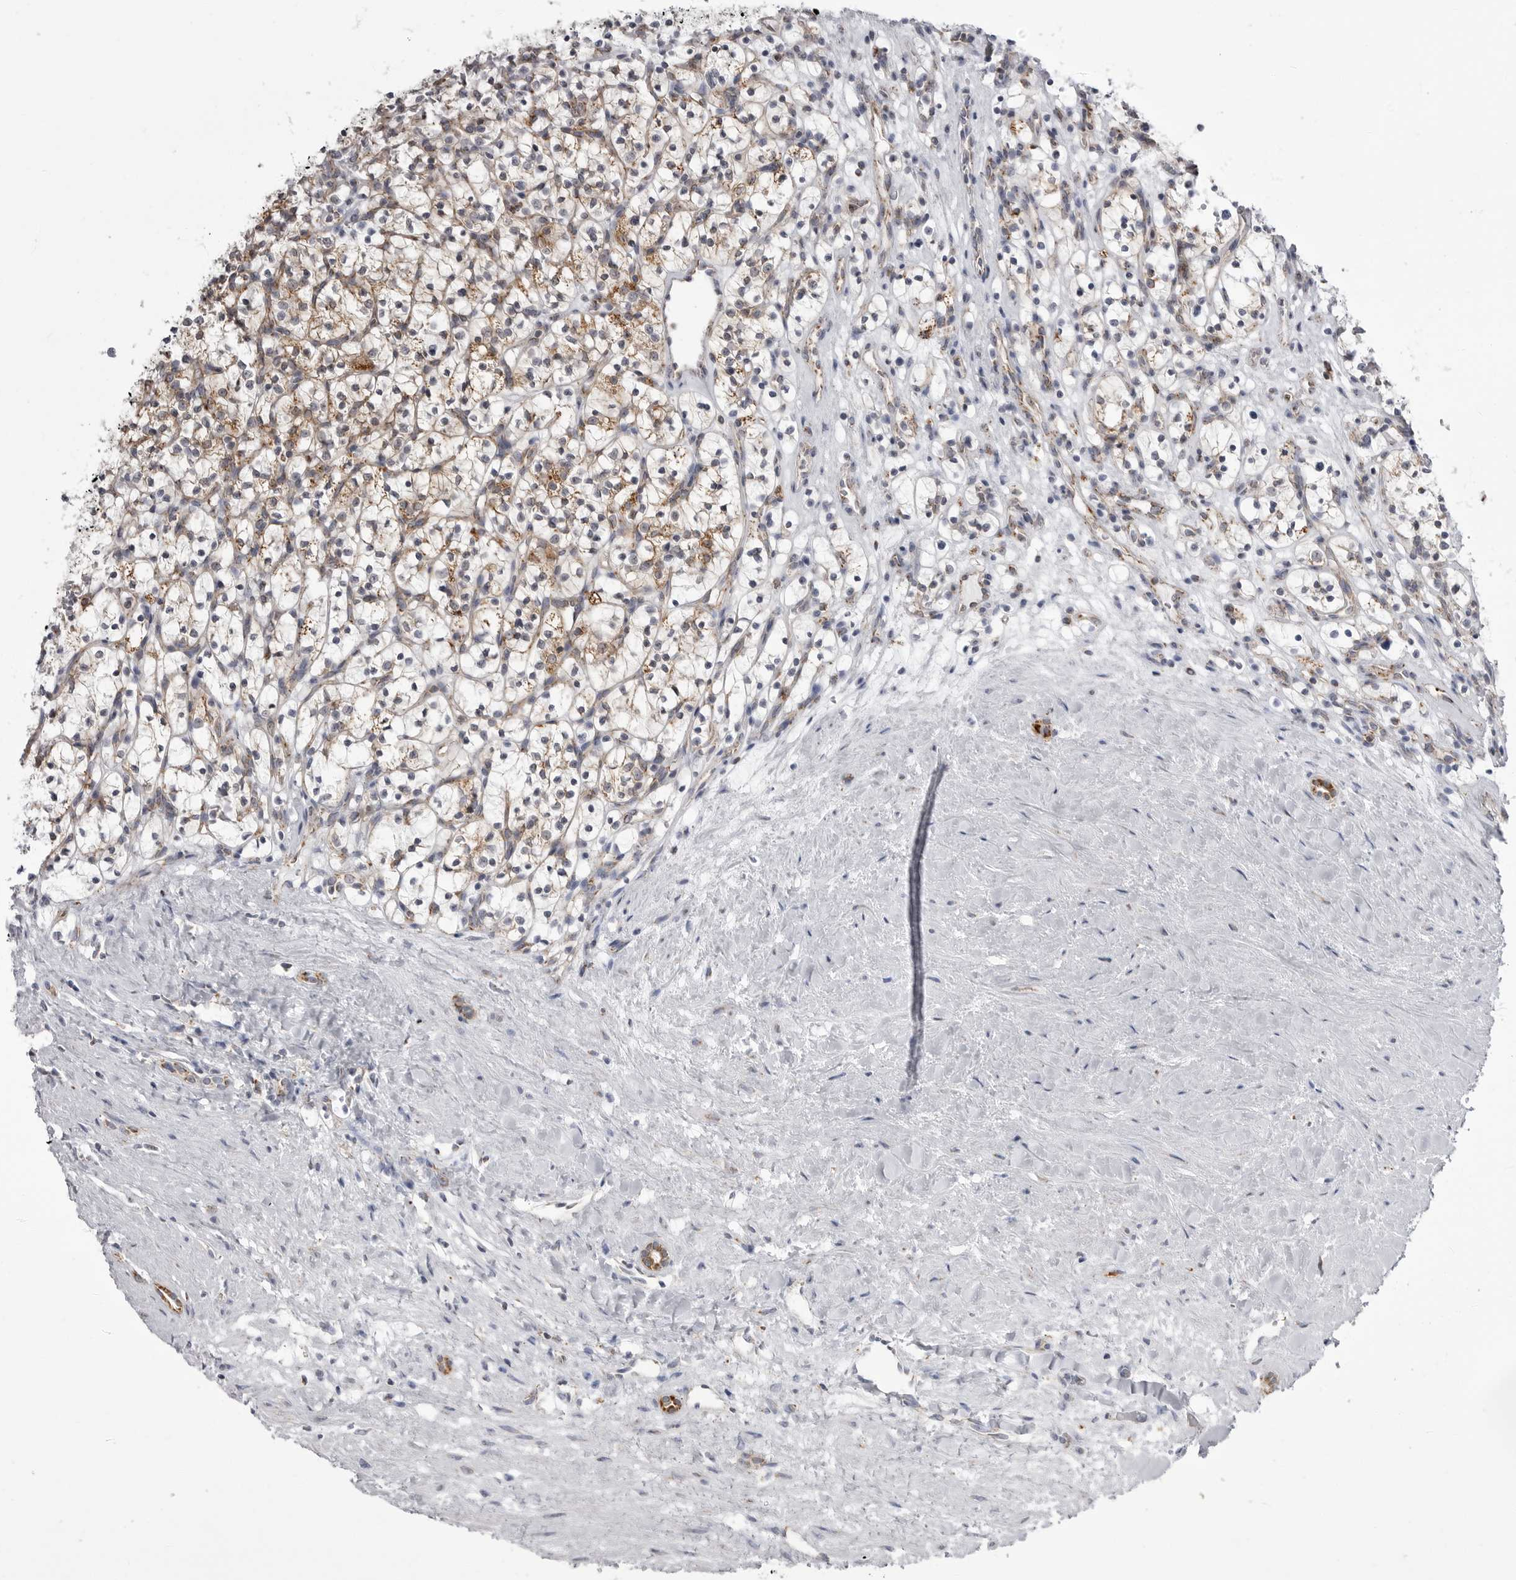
{"staining": {"intensity": "moderate", "quantity": ">75%", "location": "cytoplasmic/membranous"}, "tissue": "renal cancer", "cell_type": "Tumor cells", "image_type": "cancer", "snomed": [{"axis": "morphology", "description": "Adenocarcinoma, NOS"}, {"axis": "topography", "description": "Kidney"}], "caption": "Protein staining displays moderate cytoplasmic/membranous expression in about >75% of tumor cells in renal cancer (adenocarcinoma). (DAB IHC, brown staining for protein, blue staining for nuclei).", "gene": "FH", "patient": {"sex": "female", "age": 57}}